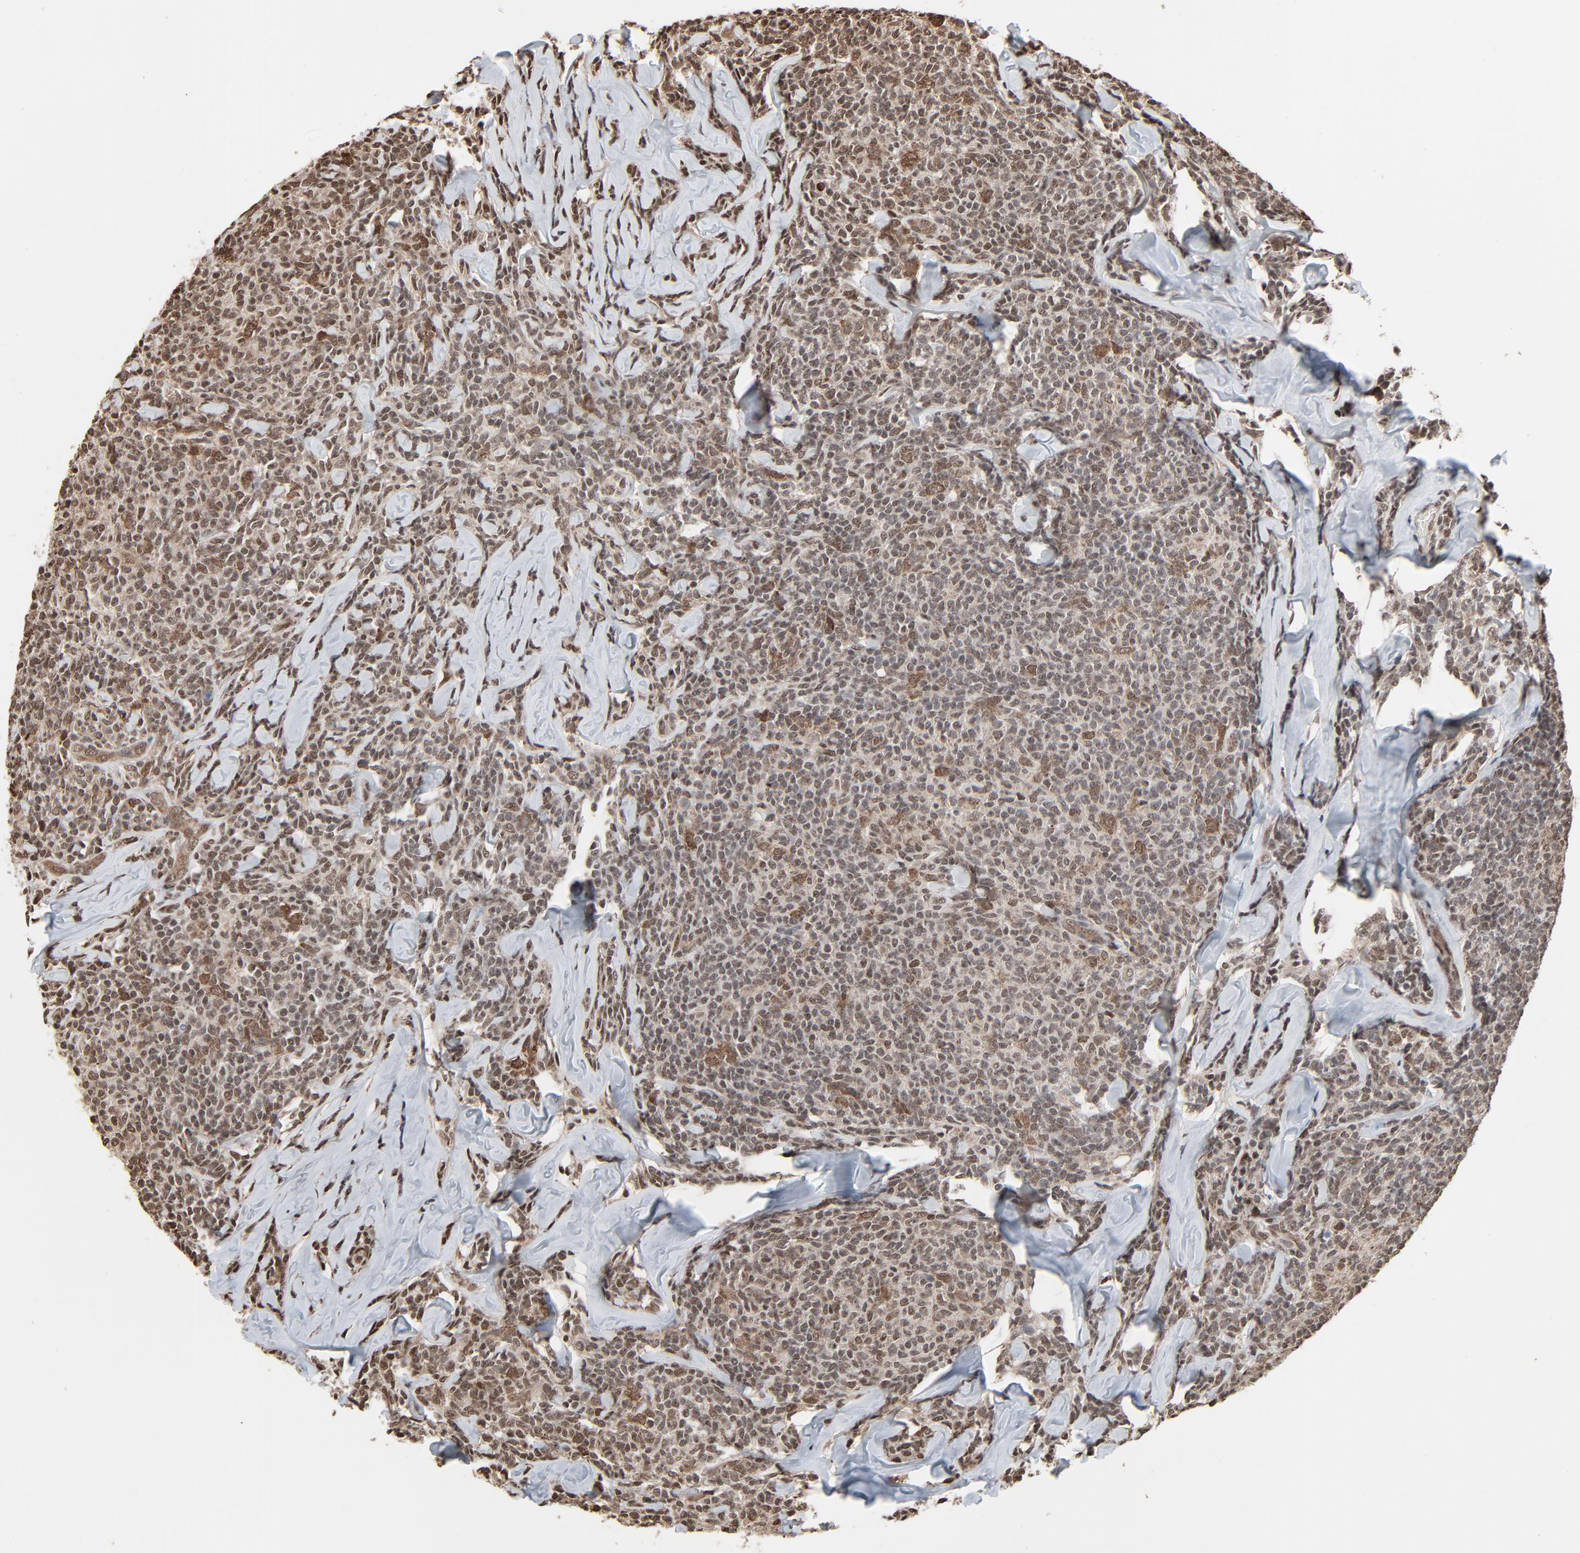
{"staining": {"intensity": "moderate", "quantity": "25%-75%", "location": "nuclear"}, "tissue": "lymphoma", "cell_type": "Tumor cells", "image_type": "cancer", "snomed": [{"axis": "morphology", "description": "Malignant lymphoma, non-Hodgkin's type, Low grade"}, {"axis": "topography", "description": "Lymph node"}], "caption": "Lymphoma stained with immunohistochemistry exhibits moderate nuclear positivity in approximately 25%-75% of tumor cells.", "gene": "MEIS2", "patient": {"sex": "female", "age": 56}}